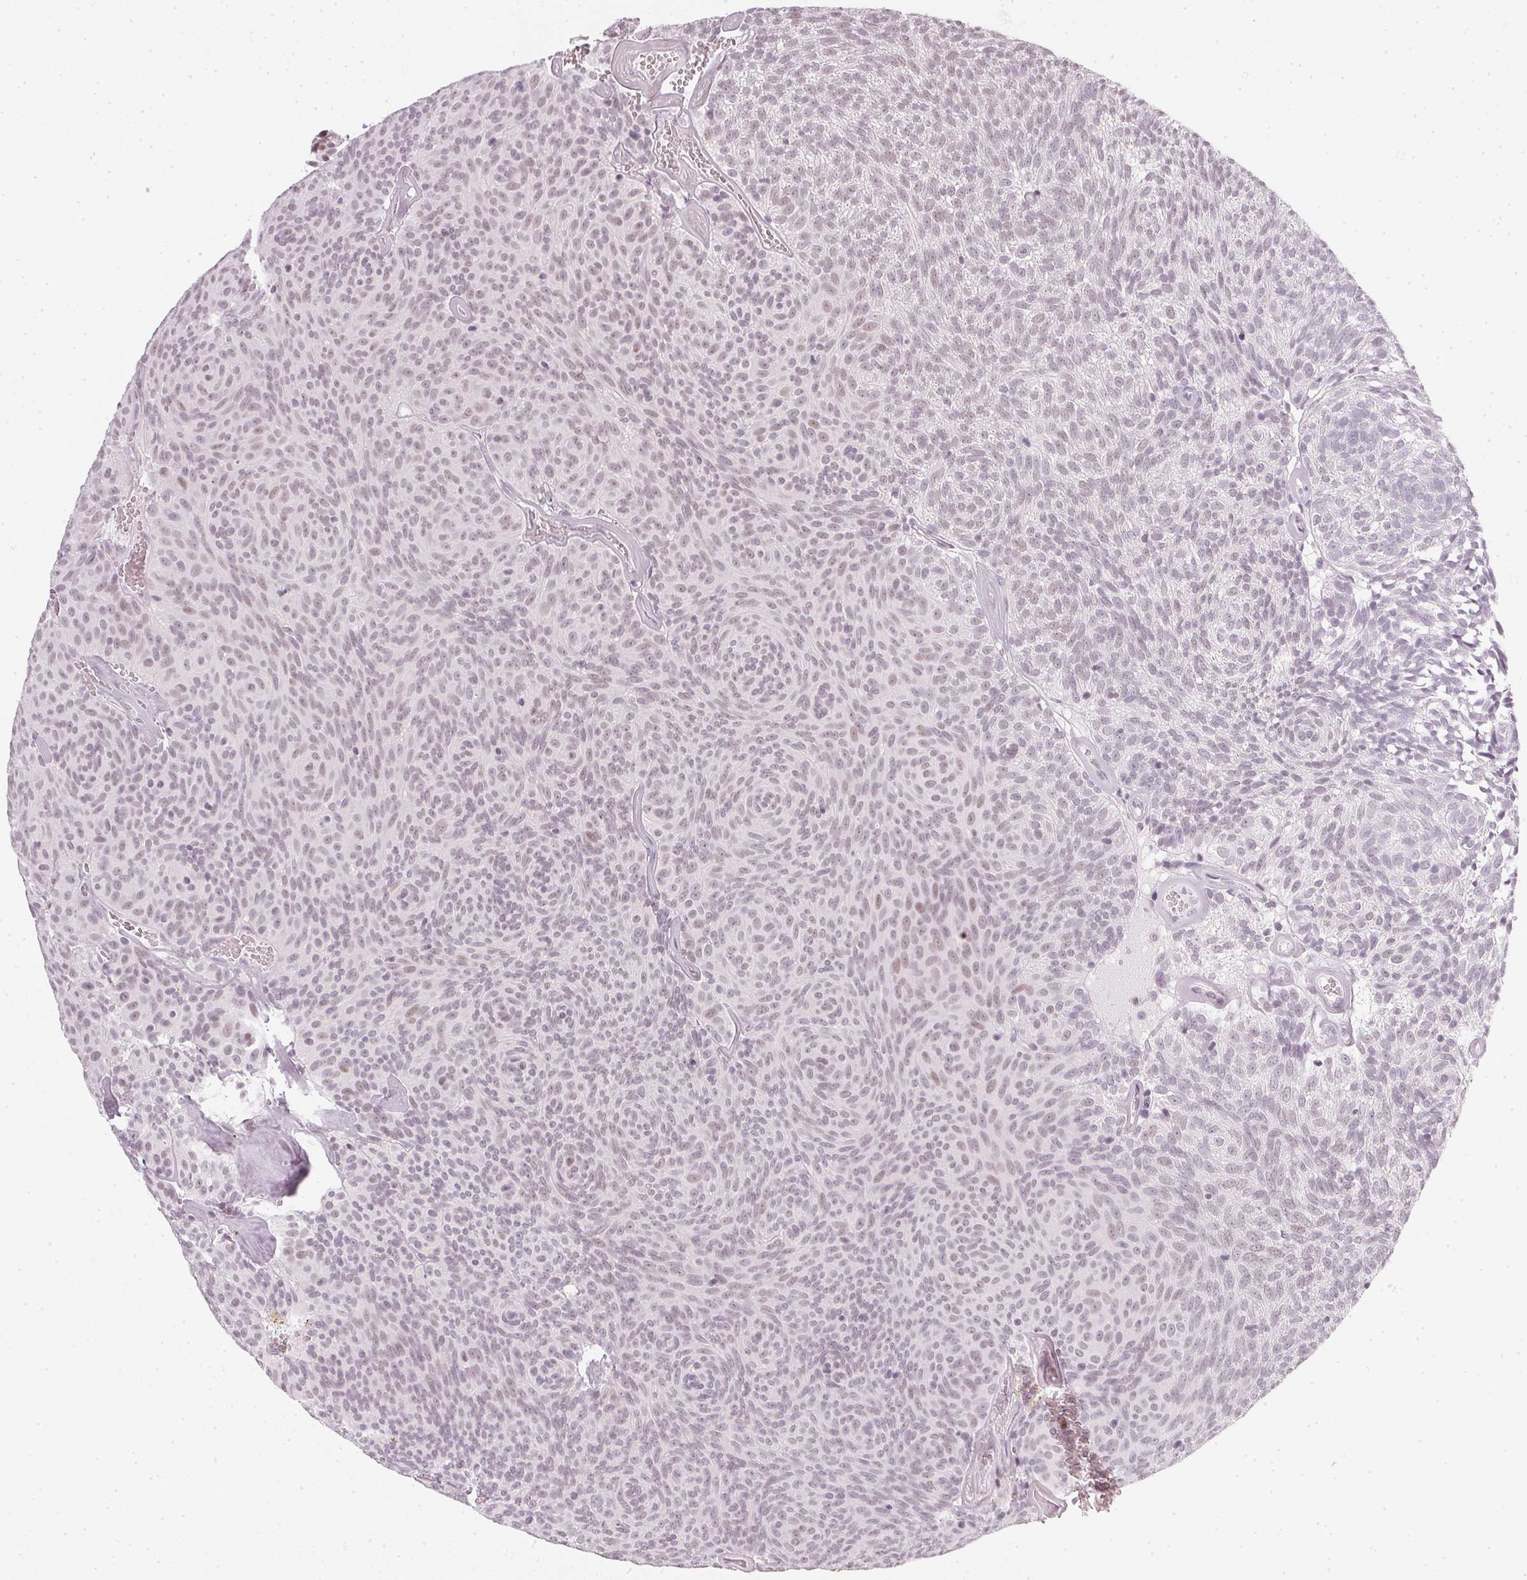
{"staining": {"intensity": "weak", "quantity": "<25%", "location": "nuclear"}, "tissue": "urothelial cancer", "cell_type": "Tumor cells", "image_type": "cancer", "snomed": [{"axis": "morphology", "description": "Urothelial carcinoma, Low grade"}, {"axis": "topography", "description": "Urinary bladder"}], "caption": "An IHC photomicrograph of urothelial cancer is shown. There is no staining in tumor cells of urothelial cancer.", "gene": "DNAJC6", "patient": {"sex": "male", "age": 77}}